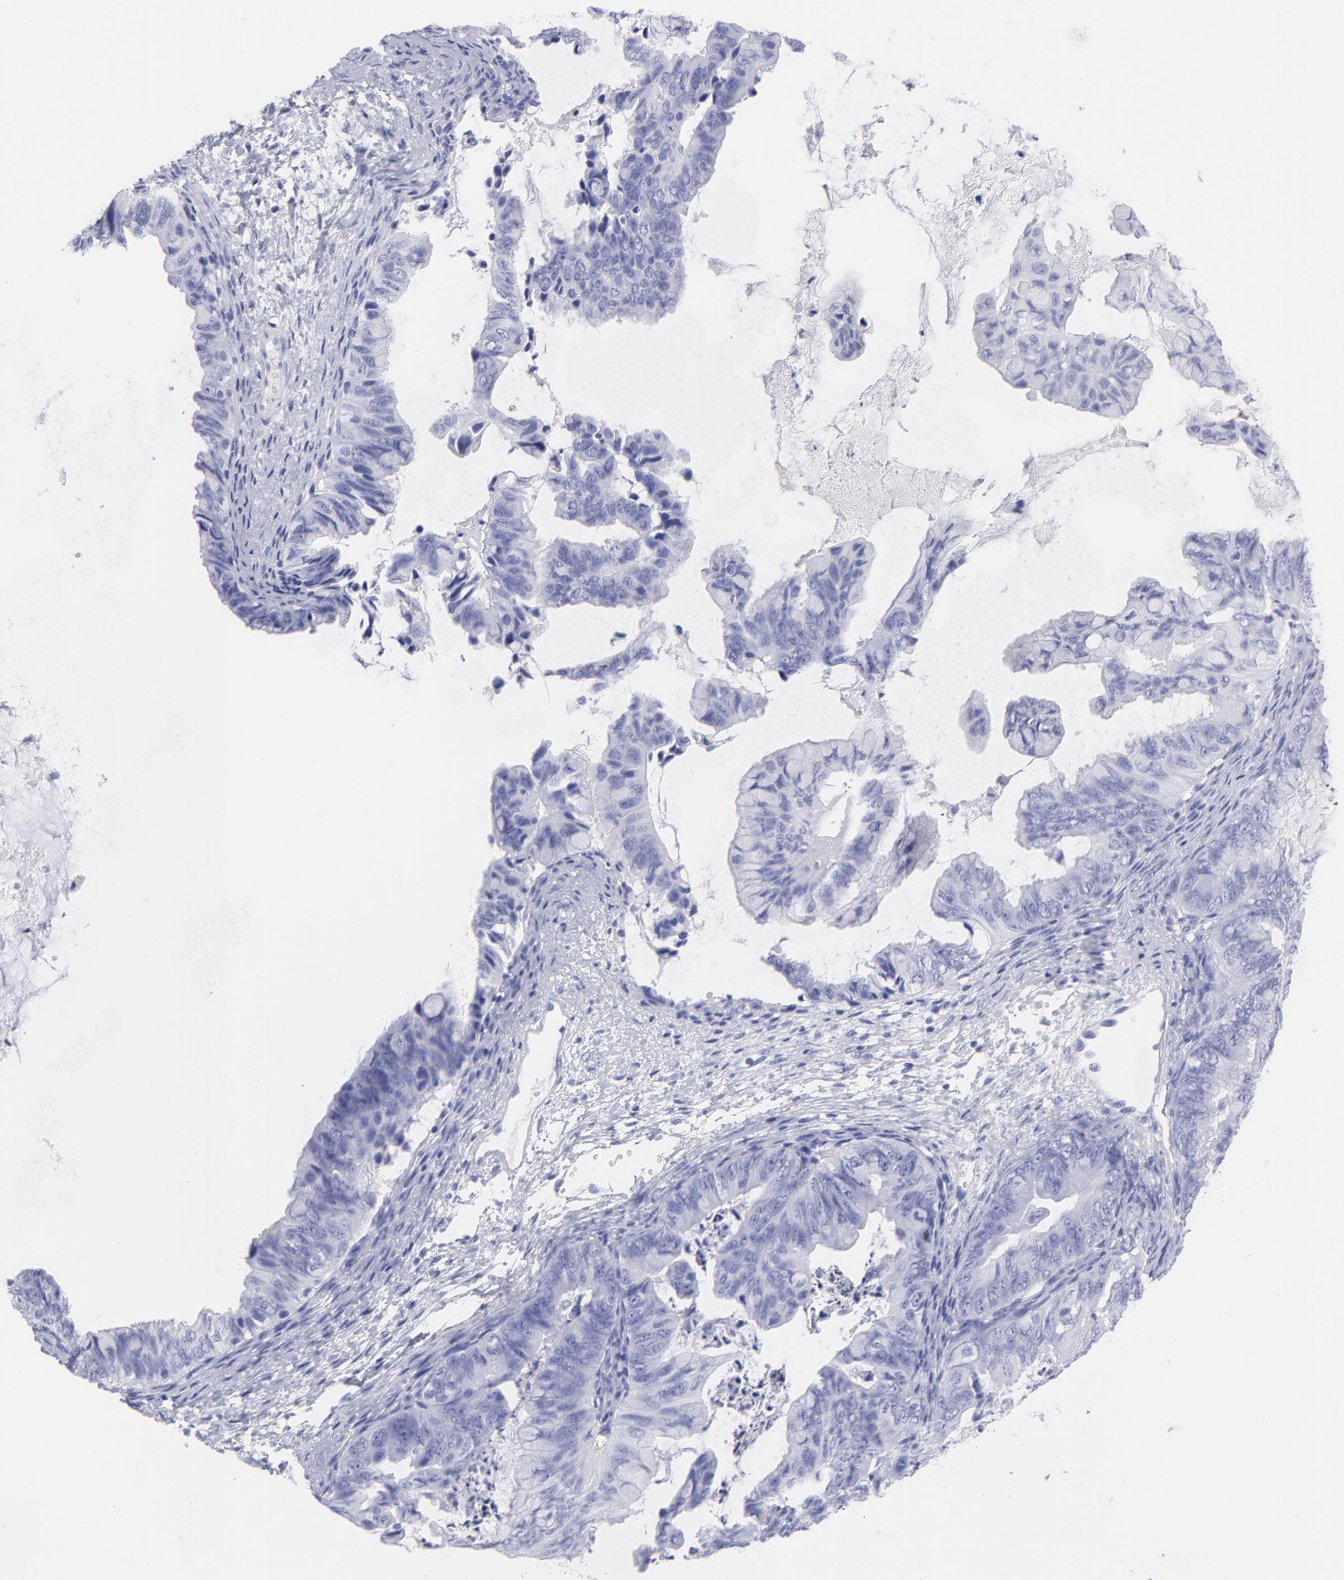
{"staining": {"intensity": "negative", "quantity": "none", "location": "none"}, "tissue": "ovarian cancer", "cell_type": "Tumor cells", "image_type": "cancer", "snomed": [{"axis": "morphology", "description": "Cystadenocarcinoma, mucinous, NOS"}, {"axis": "topography", "description": "Ovary"}], "caption": "Histopathology image shows no significant protein expression in tumor cells of ovarian cancer.", "gene": "F13B", "patient": {"sex": "female", "age": 36}}